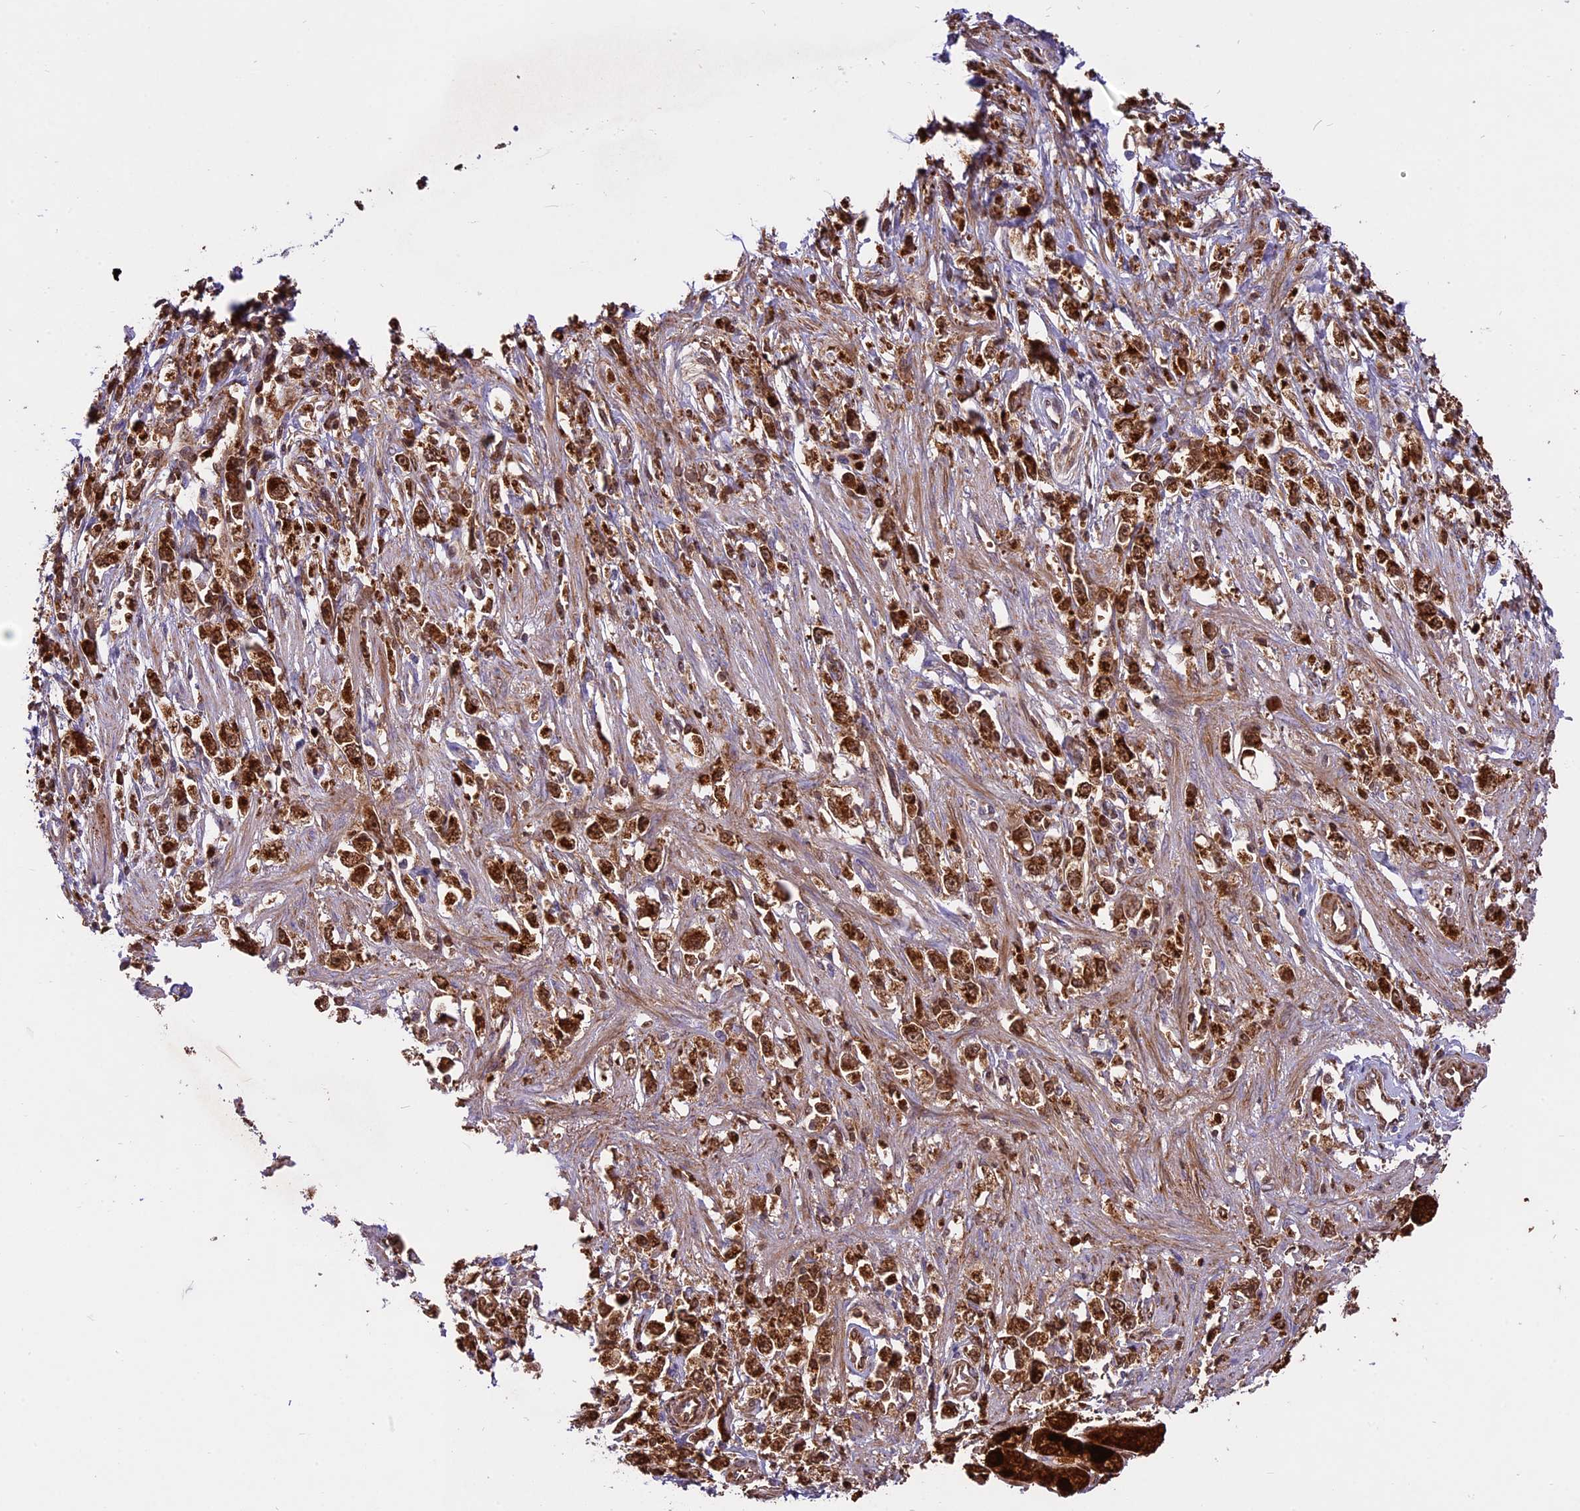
{"staining": {"intensity": "strong", "quantity": ">75%", "location": "cytoplasmic/membranous,nuclear"}, "tissue": "stomach cancer", "cell_type": "Tumor cells", "image_type": "cancer", "snomed": [{"axis": "morphology", "description": "Adenocarcinoma, NOS"}, {"axis": "topography", "description": "Stomach"}], "caption": "DAB immunohistochemical staining of stomach adenocarcinoma exhibits strong cytoplasmic/membranous and nuclear protein staining in approximately >75% of tumor cells.", "gene": "COX17", "patient": {"sex": "female", "age": 59}}